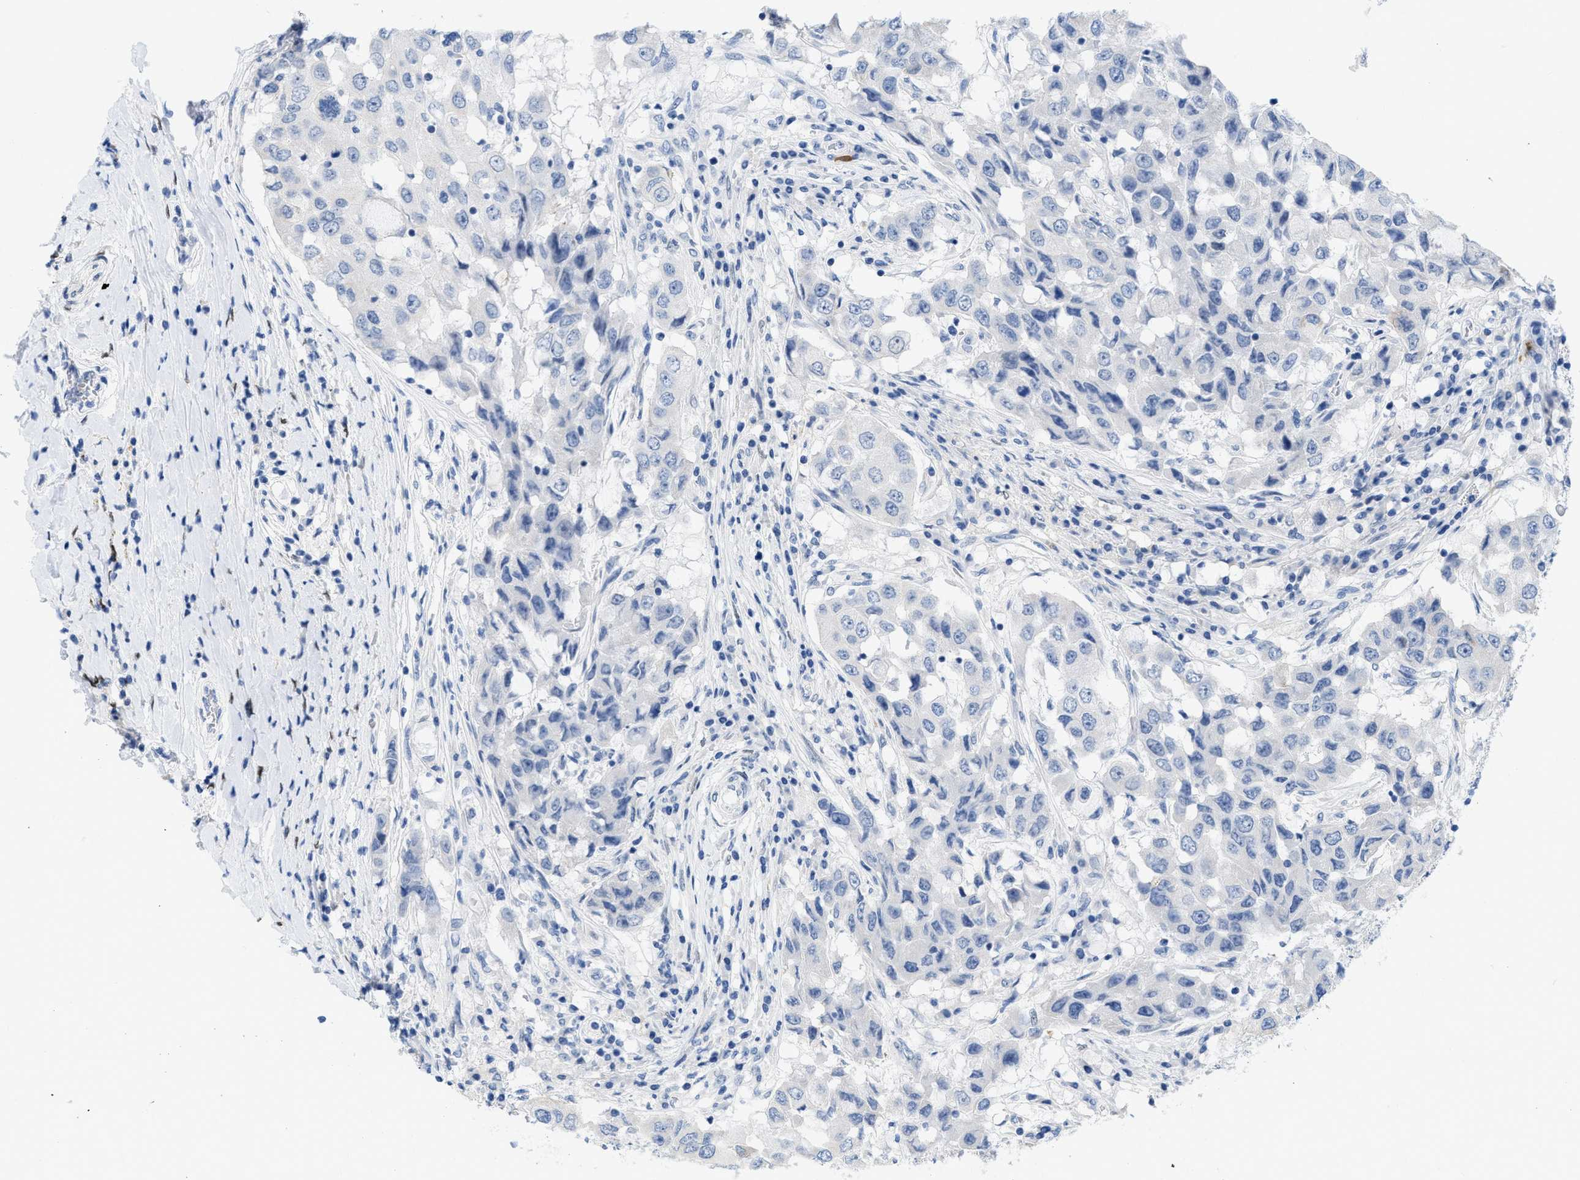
{"staining": {"intensity": "negative", "quantity": "none", "location": "none"}, "tissue": "breast cancer", "cell_type": "Tumor cells", "image_type": "cancer", "snomed": [{"axis": "morphology", "description": "Duct carcinoma"}, {"axis": "topography", "description": "Breast"}], "caption": "Tumor cells are negative for protein expression in human breast cancer (intraductal carcinoma).", "gene": "NFIX", "patient": {"sex": "female", "age": 27}}